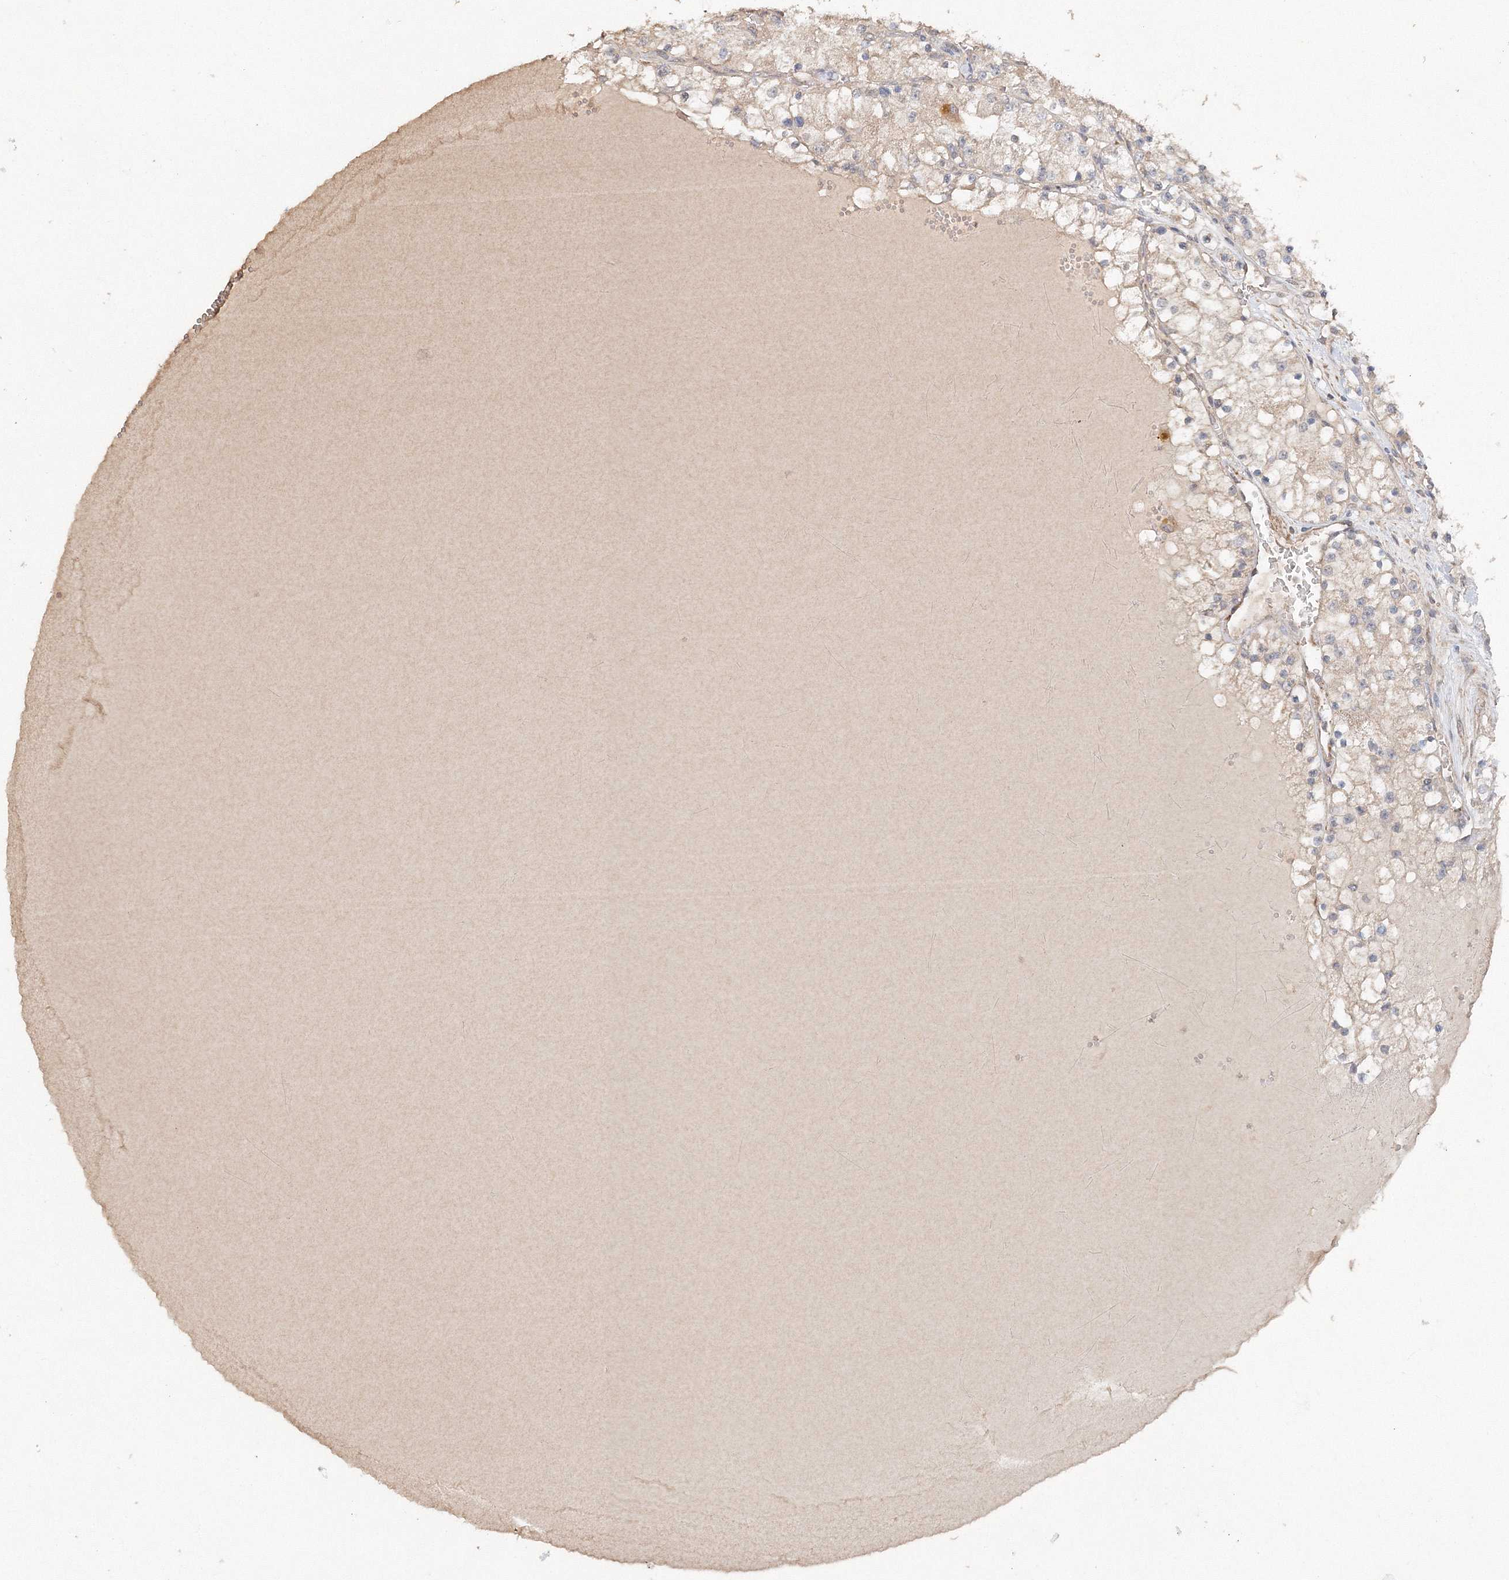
{"staining": {"intensity": "negative", "quantity": "none", "location": "none"}, "tissue": "renal cancer", "cell_type": "Tumor cells", "image_type": "cancer", "snomed": [{"axis": "morphology", "description": "Adenocarcinoma, NOS"}, {"axis": "topography", "description": "Kidney"}], "caption": "The immunohistochemistry micrograph has no significant positivity in tumor cells of renal cancer tissue. (Stains: DAB (3,3'-diaminobenzidine) immunohistochemistry (IHC) with hematoxylin counter stain, Microscopy: brightfield microscopy at high magnification).", "gene": "NALF2", "patient": {"sex": "male", "age": 80}}